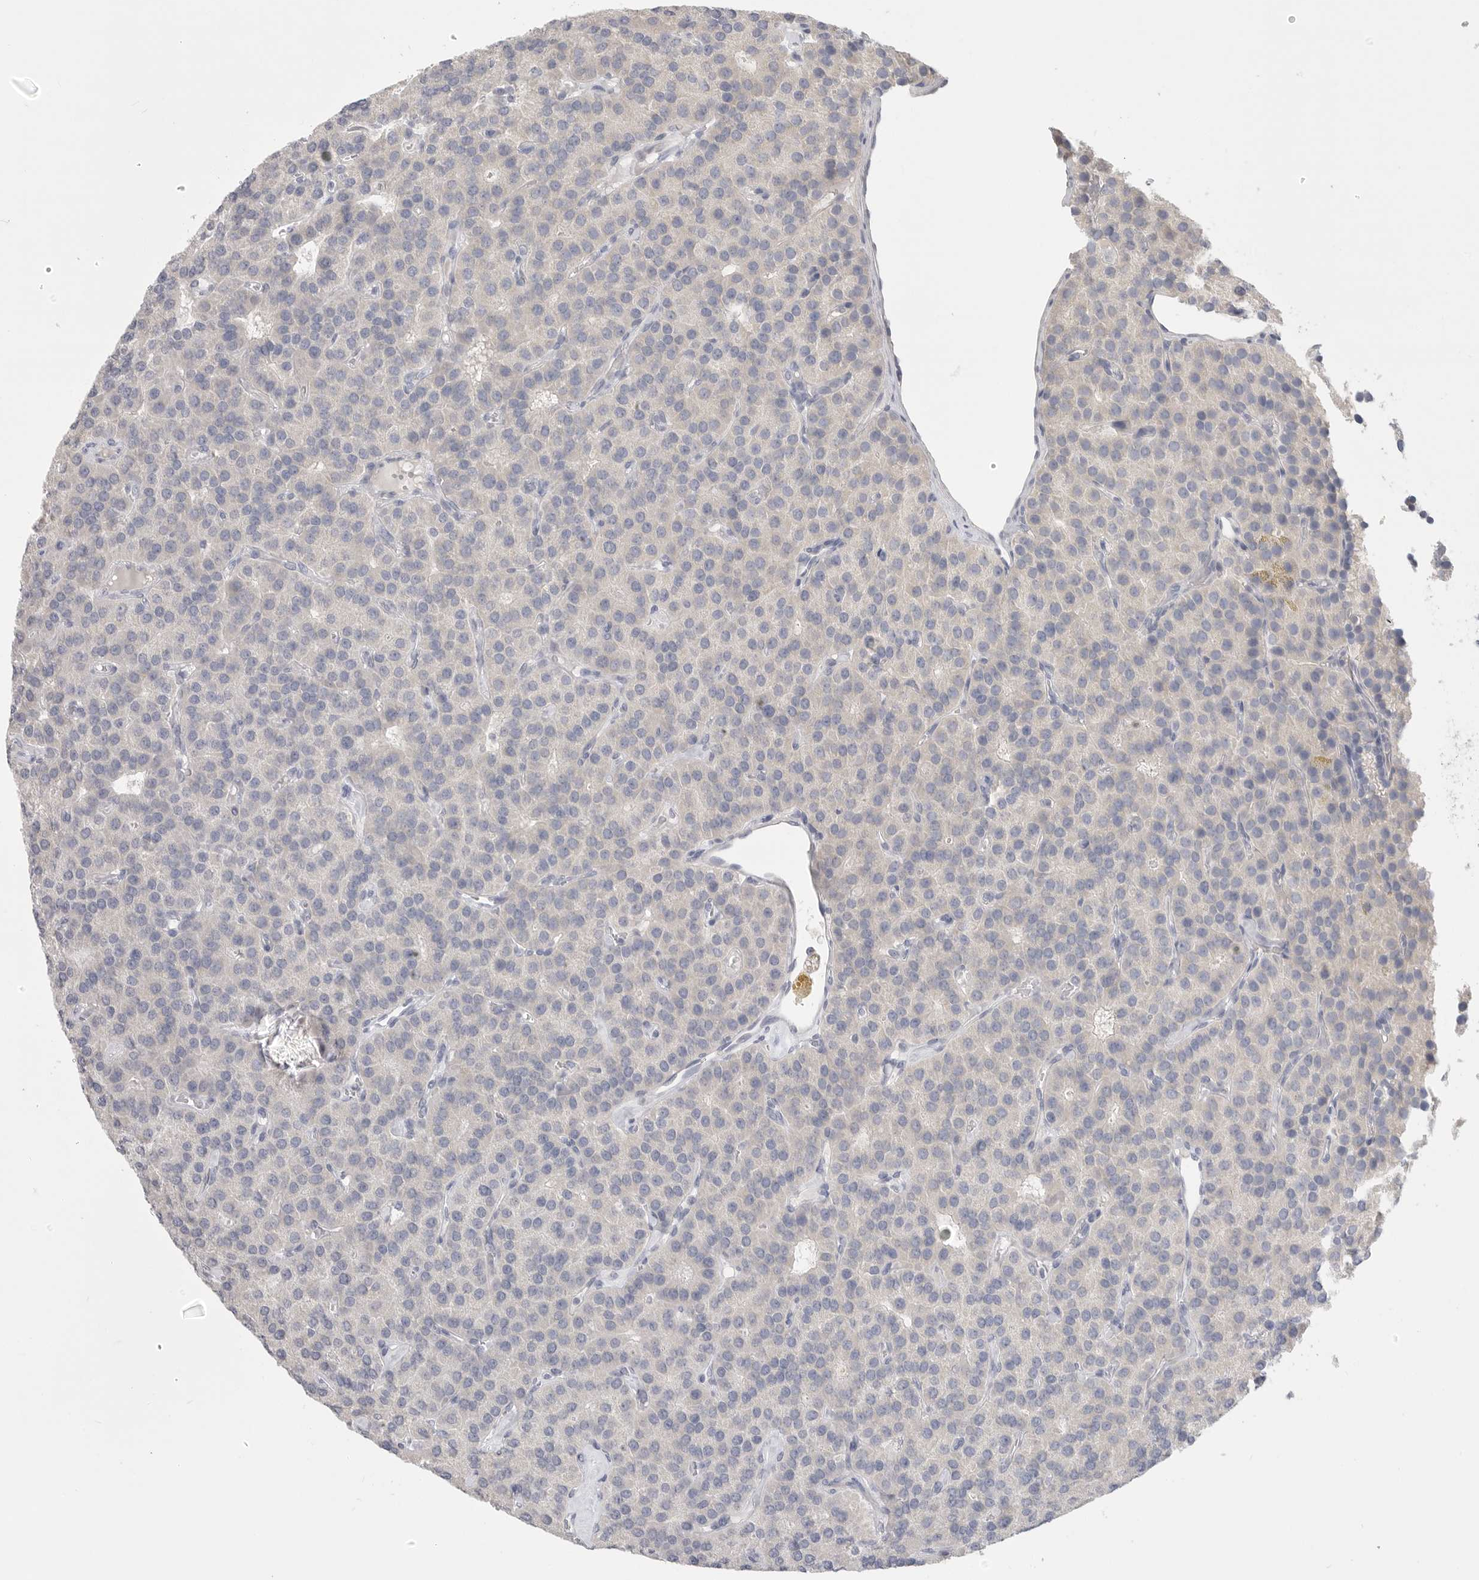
{"staining": {"intensity": "negative", "quantity": "none", "location": "none"}, "tissue": "parathyroid gland", "cell_type": "Glandular cells", "image_type": "normal", "snomed": [{"axis": "morphology", "description": "Normal tissue, NOS"}, {"axis": "morphology", "description": "Adenoma, NOS"}, {"axis": "topography", "description": "Parathyroid gland"}], "caption": "High power microscopy image of an immunohistochemistry (IHC) image of normal parathyroid gland, revealing no significant positivity in glandular cells. The staining is performed using DAB (3,3'-diaminobenzidine) brown chromogen with nuclei counter-stained in using hematoxylin.", "gene": "FBN2", "patient": {"sex": "female", "age": 86}}